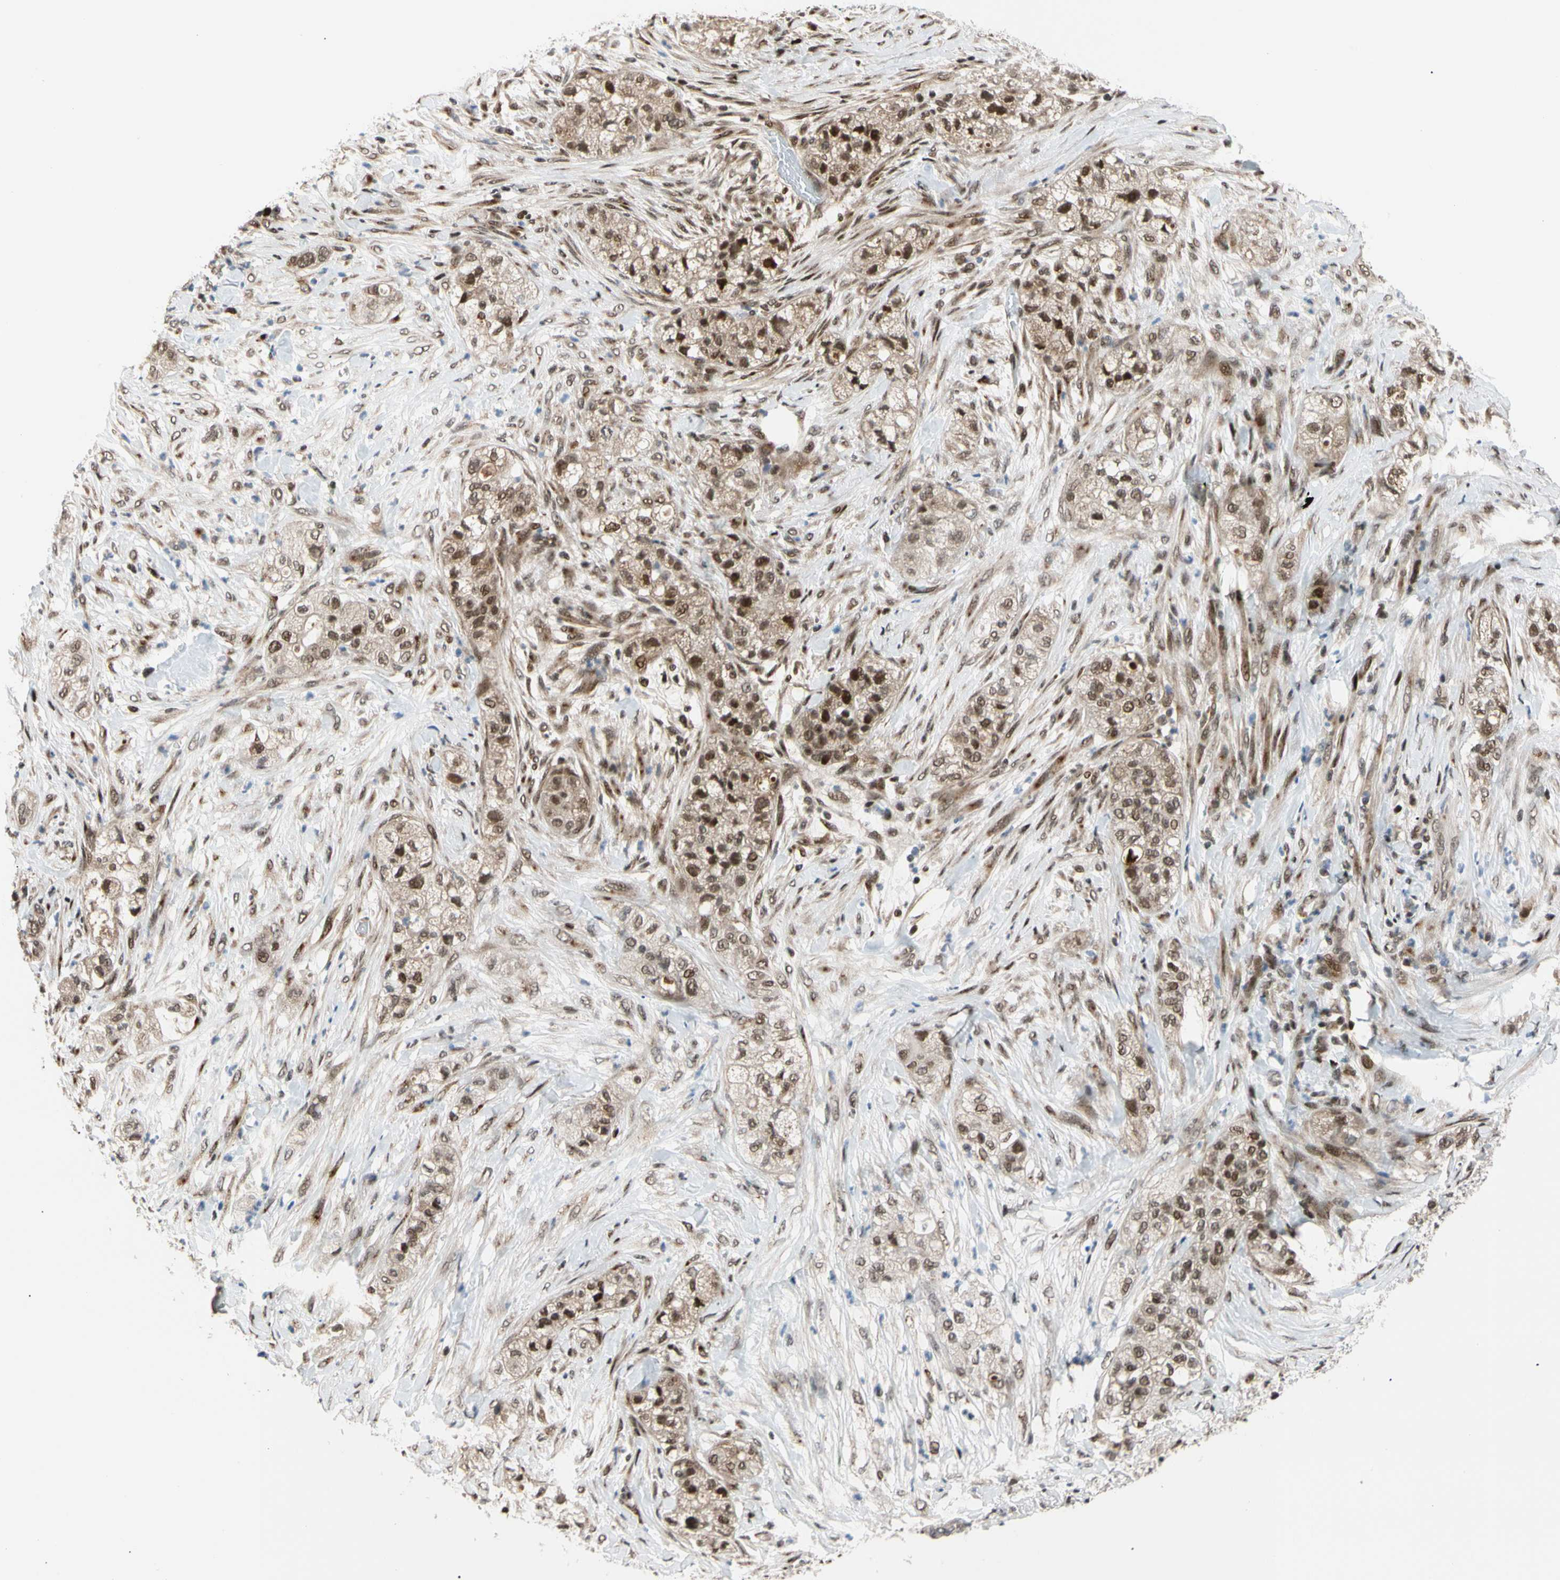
{"staining": {"intensity": "moderate", "quantity": ">75%", "location": "cytoplasmic/membranous,nuclear"}, "tissue": "pancreatic cancer", "cell_type": "Tumor cells", "image_type": "cancer", "snomed": [{"axis": "morphology", "description": "Adenocarcinoma, NOS"}, {"axis": "topography", "description": "Pancreas"}], "caption": "Adenocarcinoma (pancreatic) tissue reveals moderate cytoplasmic/membranous and nuclear expression in about >75% of tumor cells, visualized by immunohistochemistry.", "gene": "E2F1", "patient": {"sex": "female", "age": 78}}